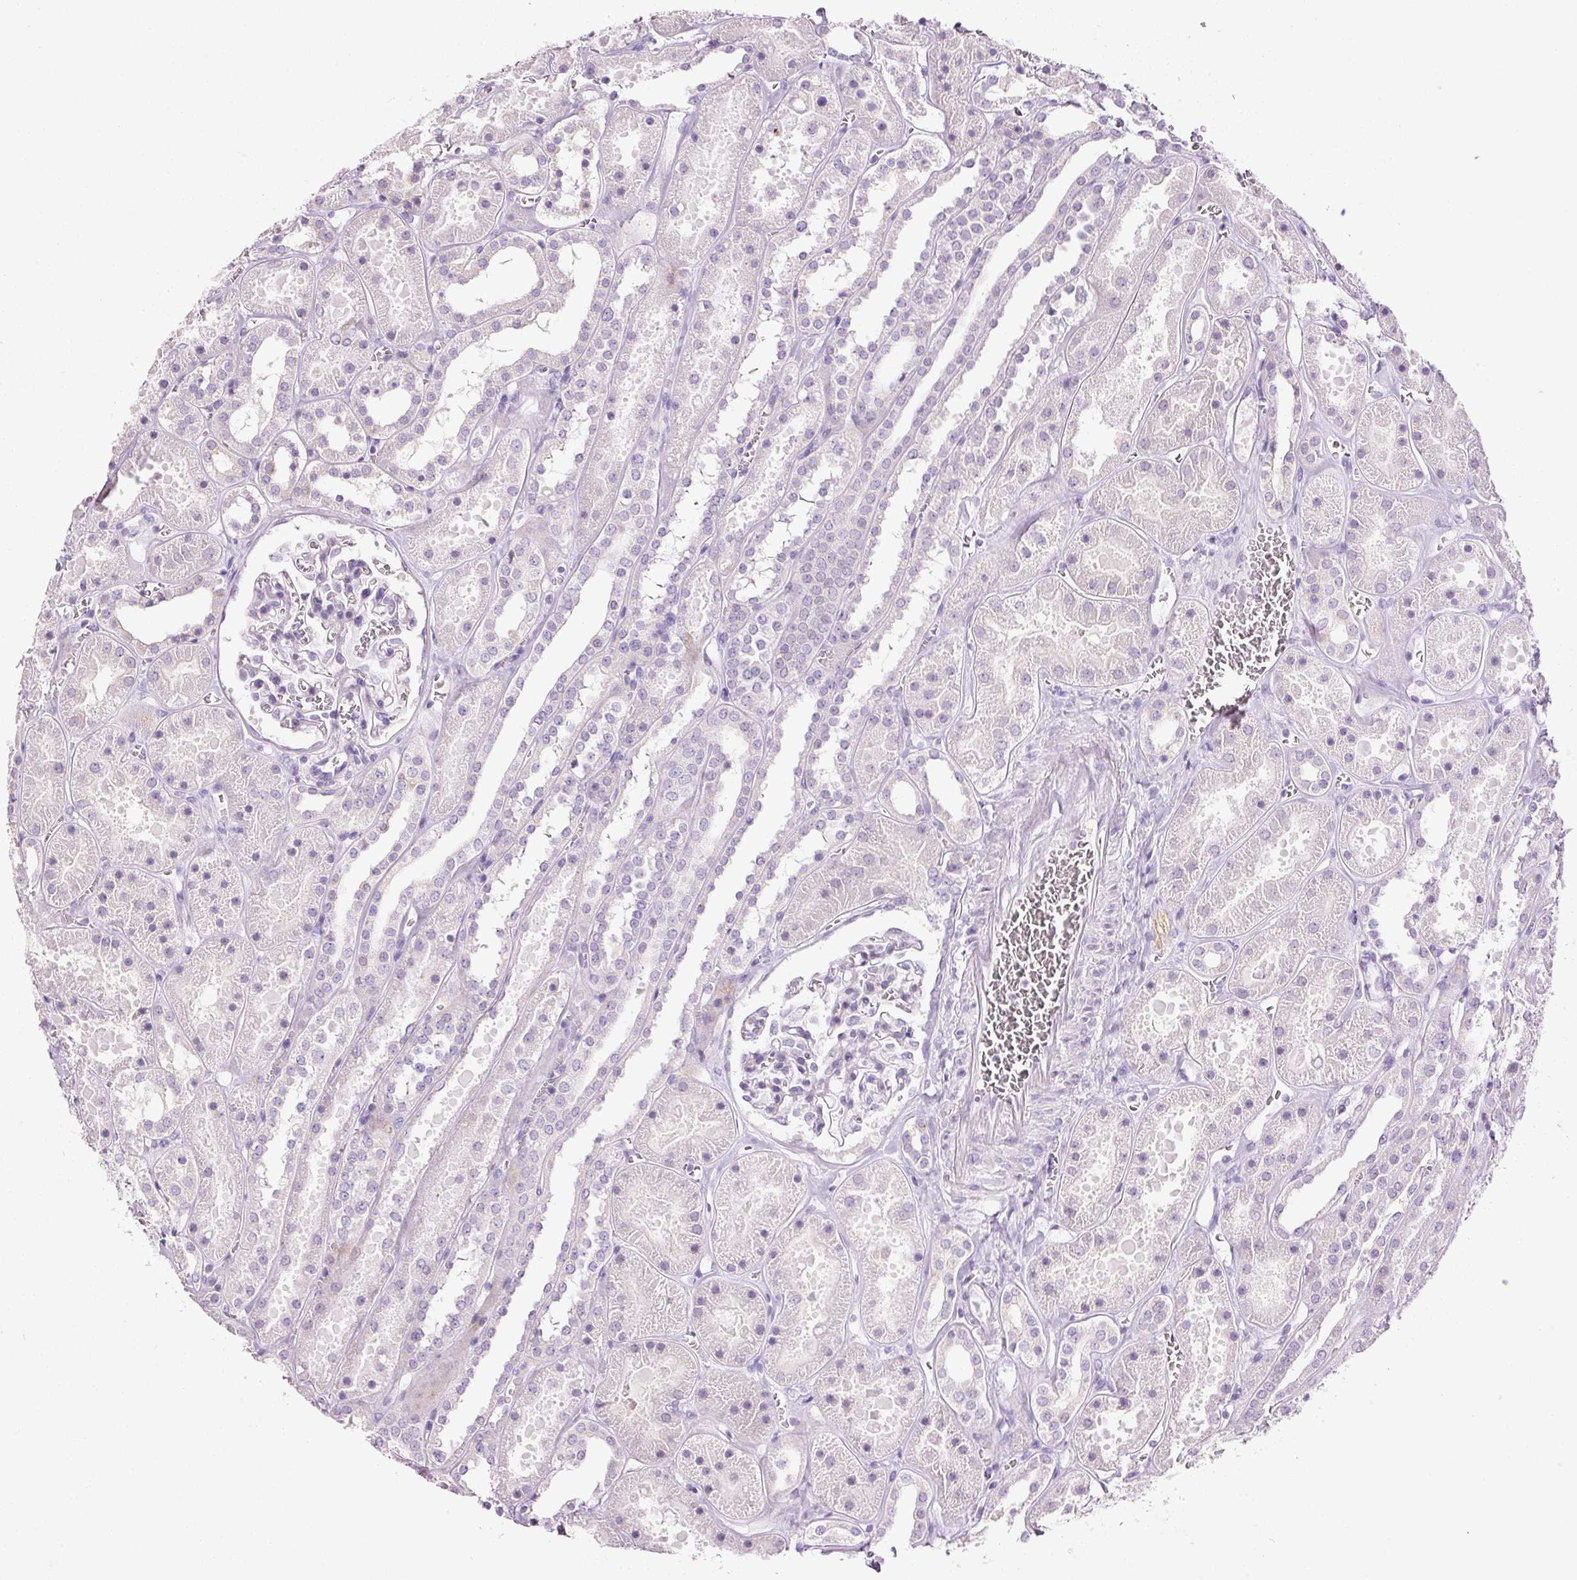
{"staining": {"intensity": "moderate", "quantity": "<25%", "location": "nuclear"}, "tissue": "kidney", "cell_type": "Cells in glomeruli", "image_type": "normal", "snomed": [{"axis": "morphology", "description": "Normal tissue, NOS"}, {"axis": "topography", "description": "Kidney"}], "caption": "Protein expression analysis of benign human kidney reveals moderate nuclear positivity in about <25% of cells in glomeruli.", "gene": "ANKRD20A1", "patient": {"sex": "female", "age": 41}}